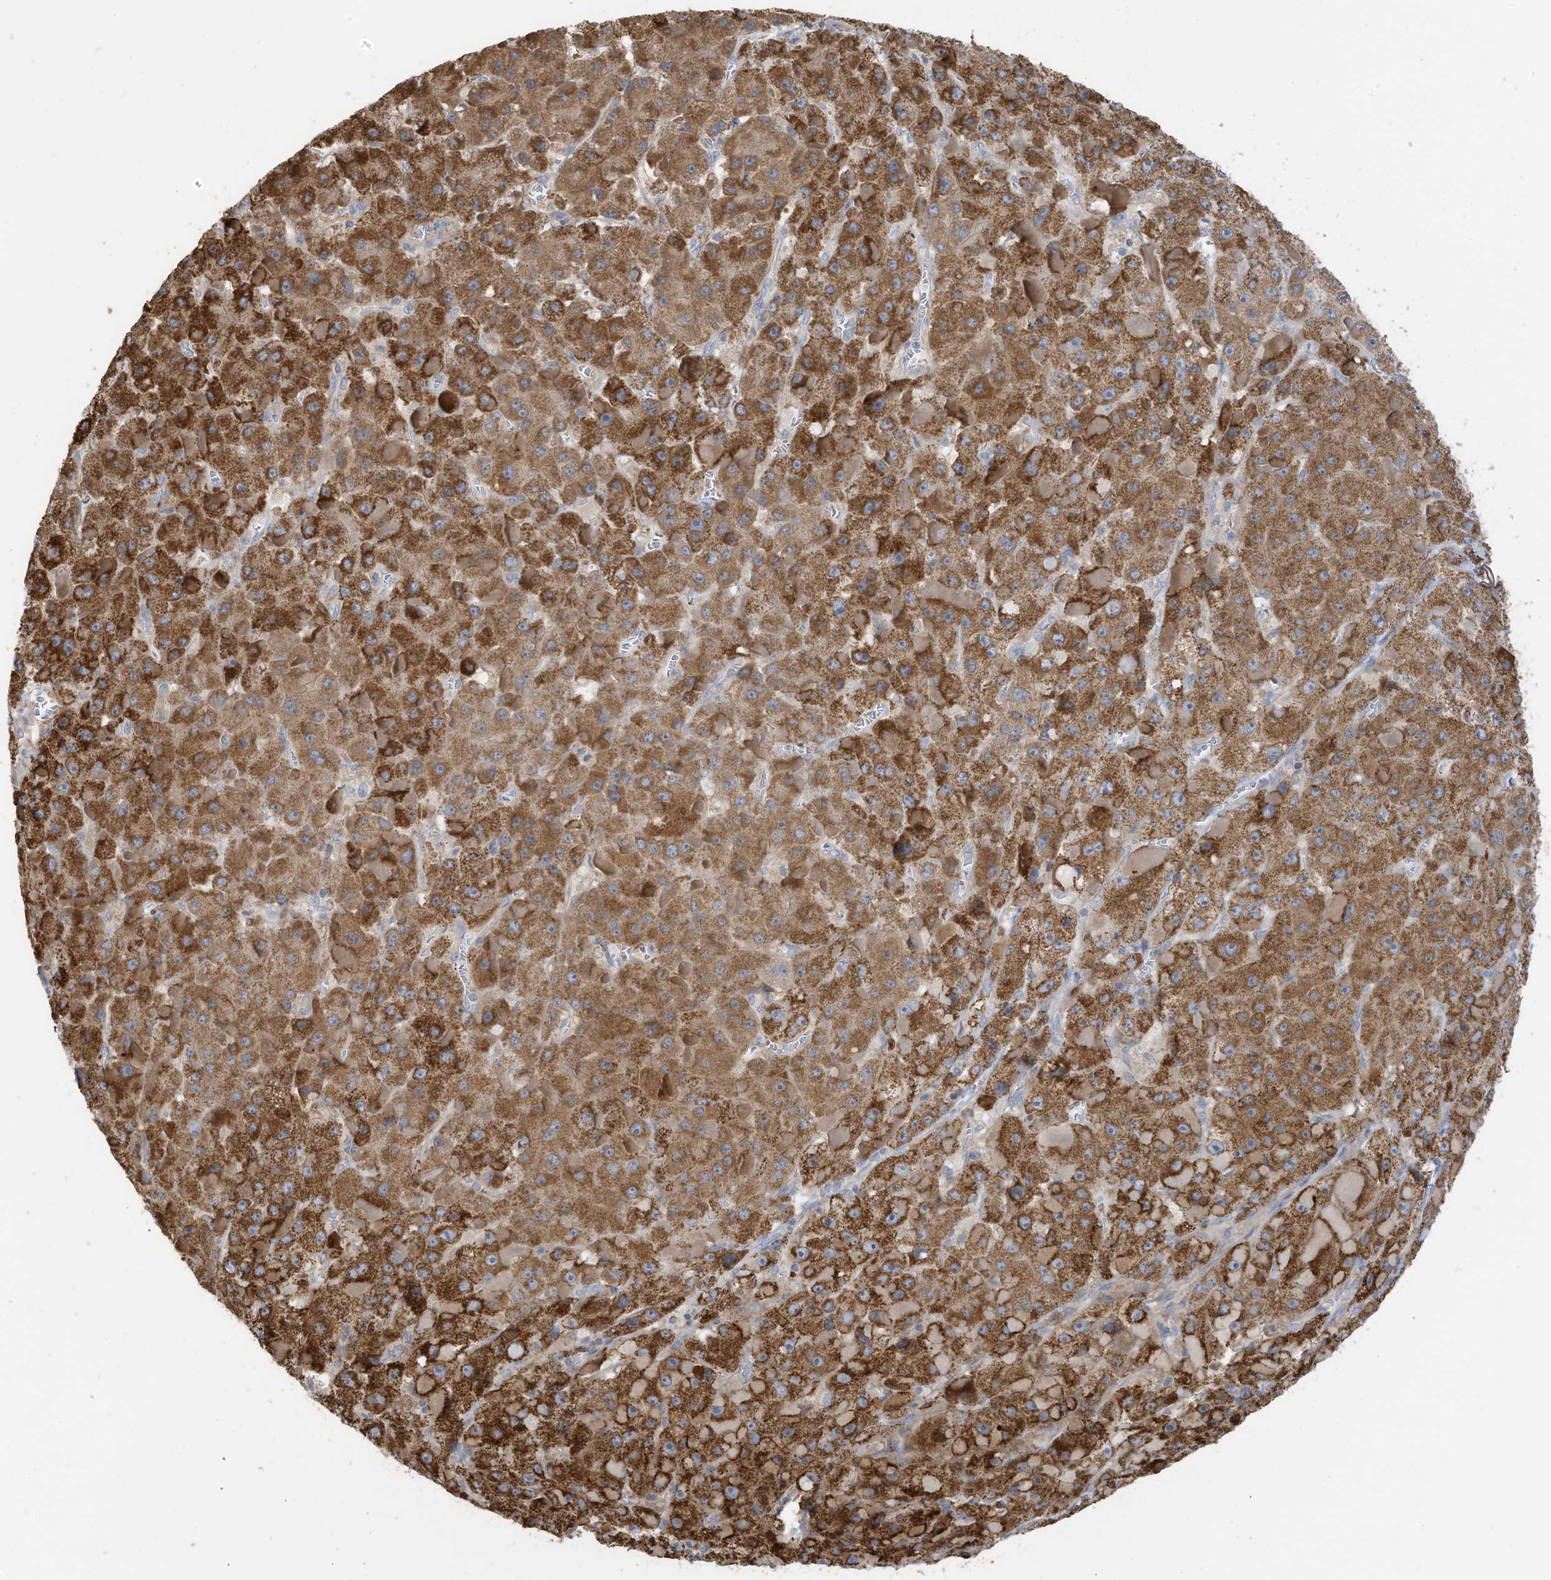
{"staining": {"intensity": "strong", "quantity": ">75%", "location": "cytoplasmic/membranous"}, "tissue": "liver cancer", "cell_type": "Tumor cells", "image_type": "cancer", "snomed": [{"axis": "morphology", "description": "Carcinoma, Hepatocellular, NOS"}, {"axis": "topography", "description": "Liver"}], "caption": "Tumor cells reveal high levels of strong cytoplasmic/membranous positivity in about >75% of cells in liver hepatocellular carcinoma. The staining is performed using DAB brown chromogen to label protein expression. The nuclei are counter-stained blue using hematoxylin.", "gene": "GTPBP2", "patient": {"sex": "female", "age": 73}}